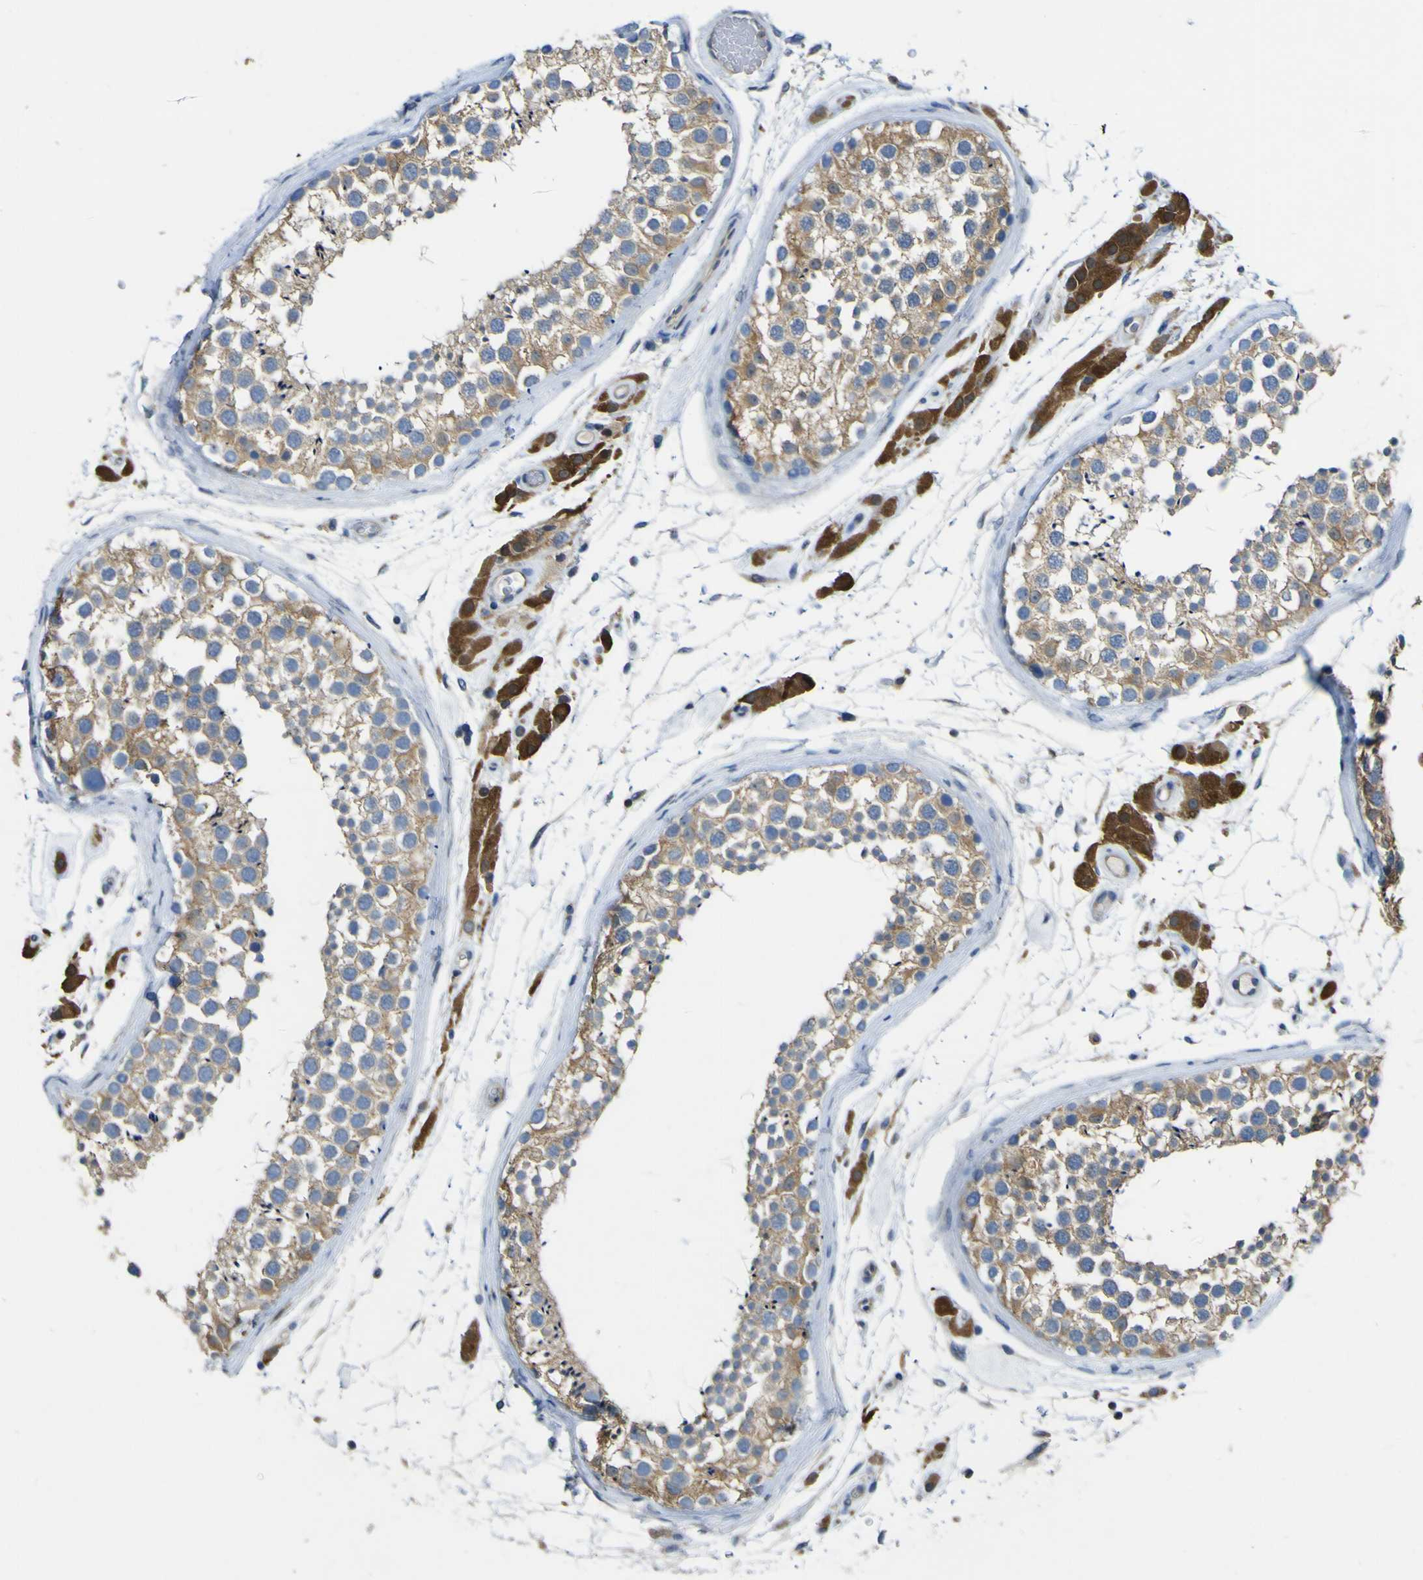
{"staining": {"intensity": "moderate", "quantity": ">75%", "location": "cytoplasmic/membranous"}, "tissue": "testis", "cell_type": "Cells in seminiferous ducts", "image_type": "normal", "snomed": [{"axis": "morphology", "description": "Normal tissue, NOS"}, {"axis": "topography", "description": "Testis"}], "caption": "Testis stained for a protein exhibits moderate cytoplasmic/membranous positivity in cells in seminiferous ducts. Immunohistochemistry stains the protein in brown and the nuclei are stained blue.", "gene": "EML2", "patient": {"sex": "male", "age": 46}}